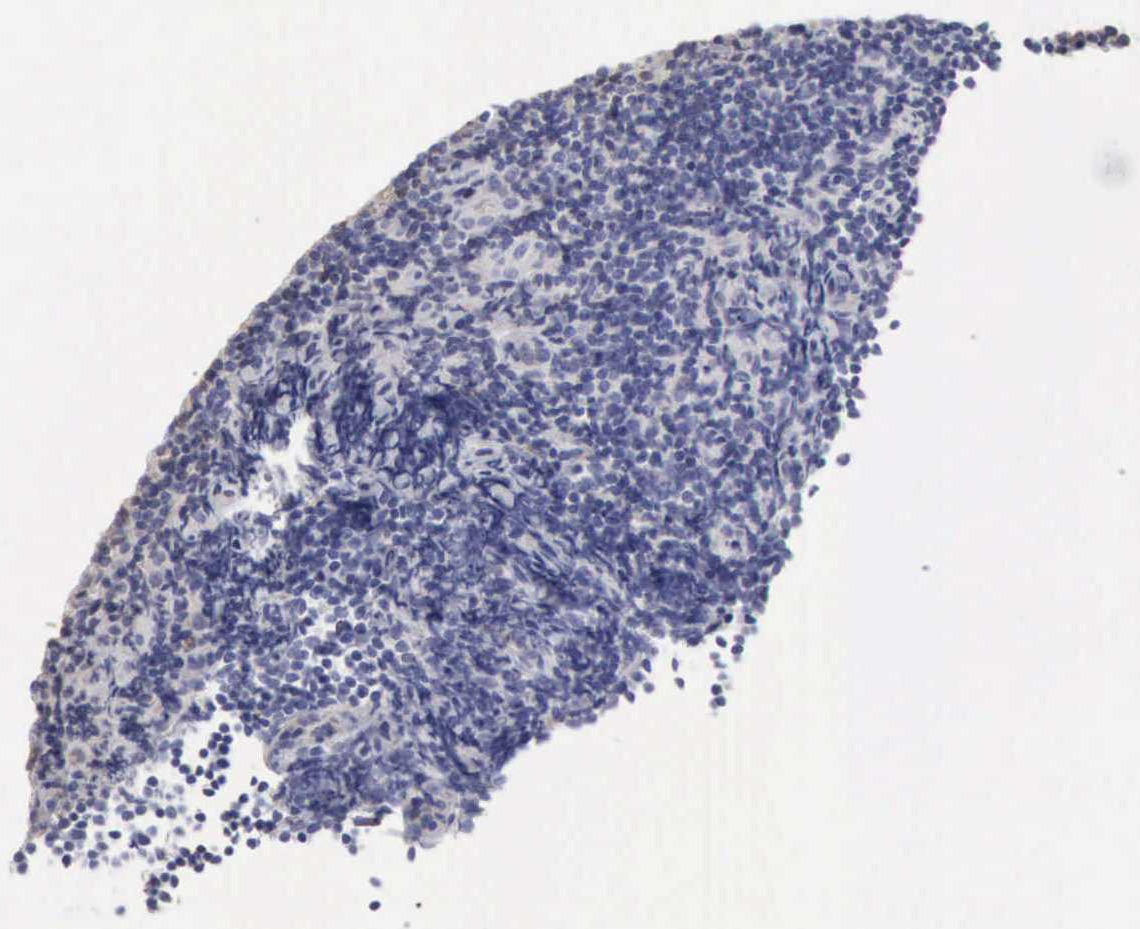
{"staining": {"intensity": "negative", "quantity": "none", "location": "none"}, "tissue": "lymphoma", "cell_type": "Tumor cells", "image_type": "cancer", "snomed": [{"axis": "morphology", "description": "Malignant lymphoma, non-Hodgkin's type, Low grade"}, {"axis": "topography", "description": "Lymph node"}], "caption": "Tumor cells are negative for protein expression in human lymphoma. (Brightfield microscopy of DAB (3,3'-diaminobenzidine) IHC at high magnification).", "gene": "SERPINA1", "patient": {"sex": "male", "age": 49}}